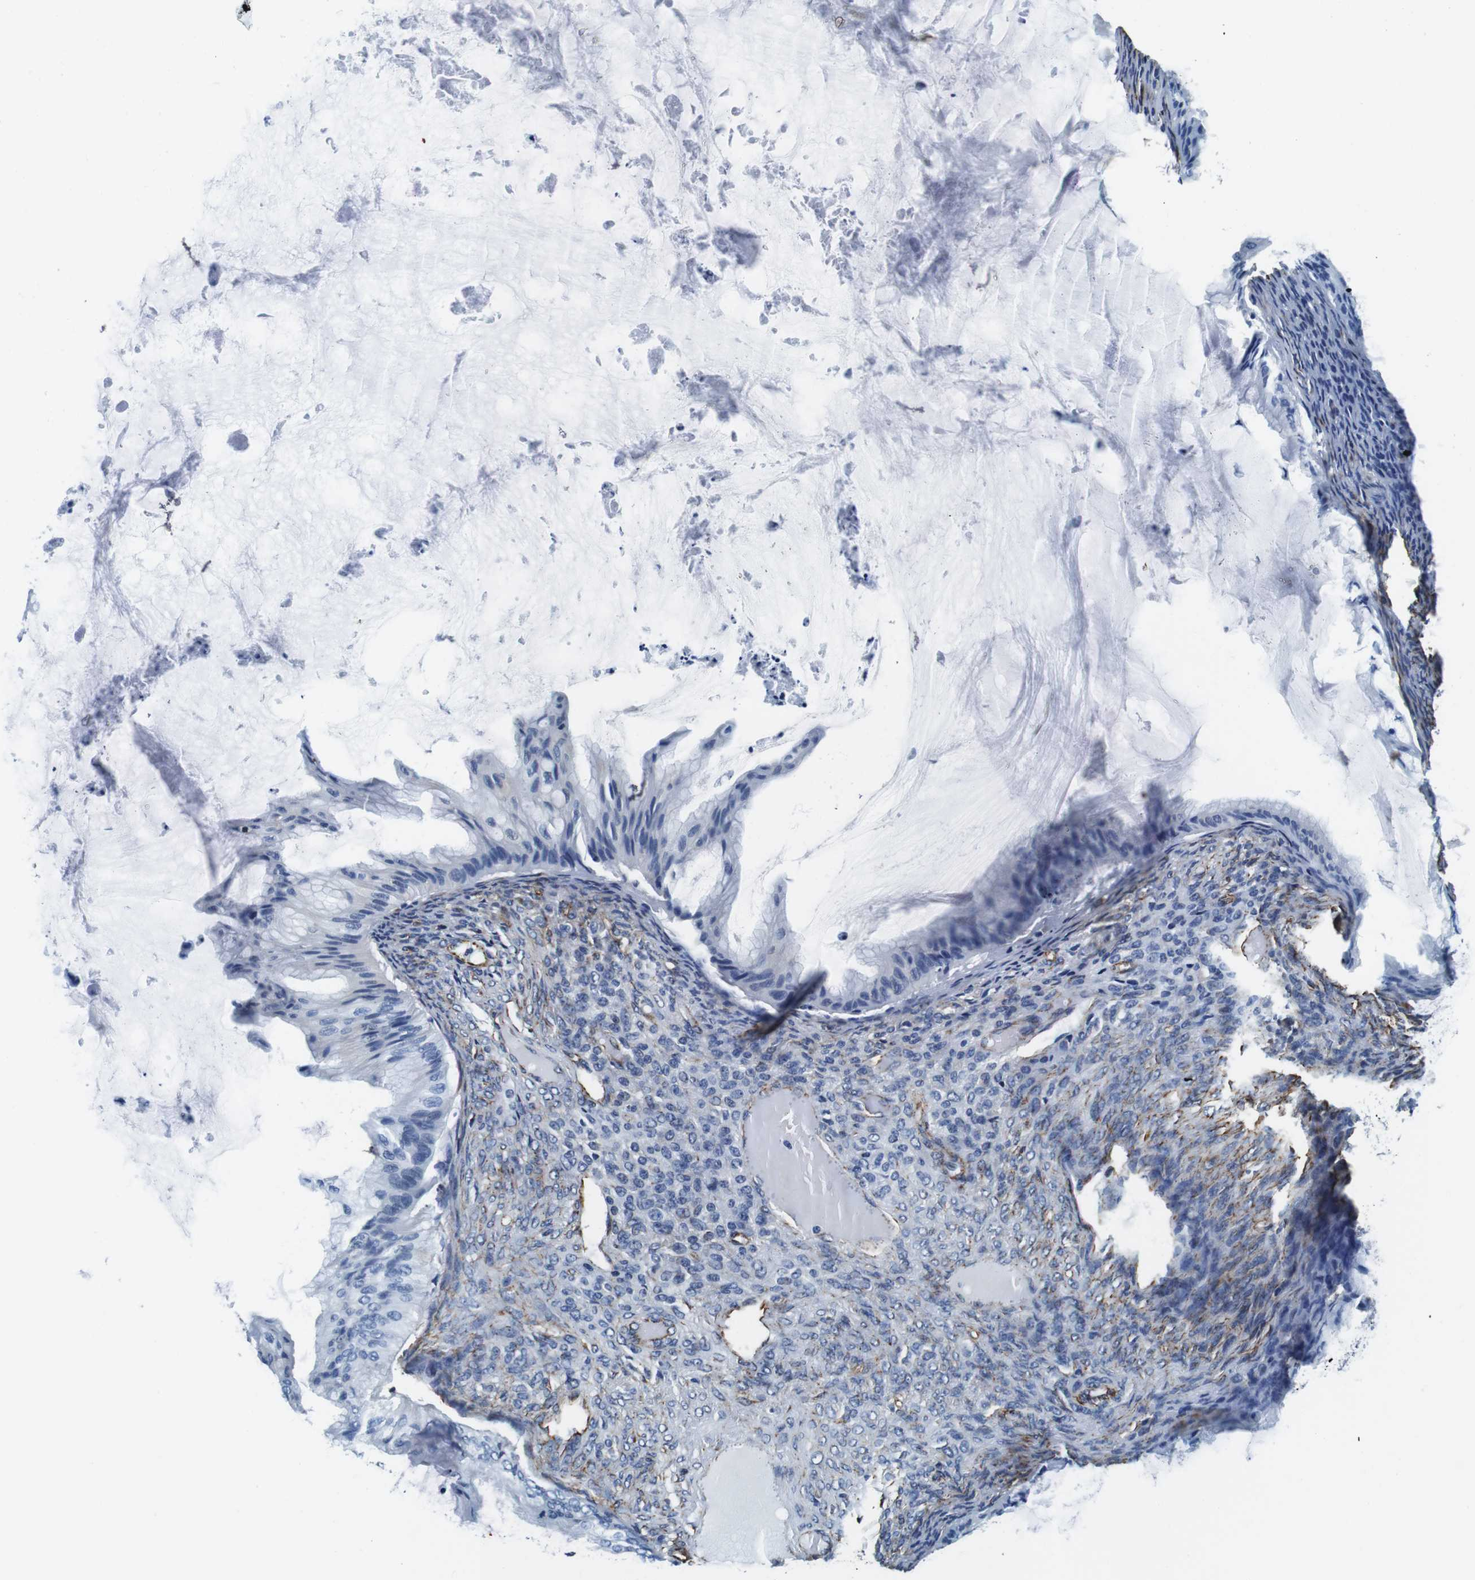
{"staining": {"intensity": "negative", "quantity": "none", "location": "none"}, "tissue": "ovarian cancer", "cell_type": "Tumor cells", "image_type": "cancer", "snomed": [{"axis": "morphology", "description": "Cystadenocarcinoma, mucinous, NOS"}, {"axis": "topography", "description": "Ovary"}], "caption": "The immunohistochemistry (IHC) photomicrograph has no significant expression in tumor cells of ovarian mucinous cystadenocarcinoma tissue.", "gene": "GJE1", "patient": {"sex": "female", "age": 61}}